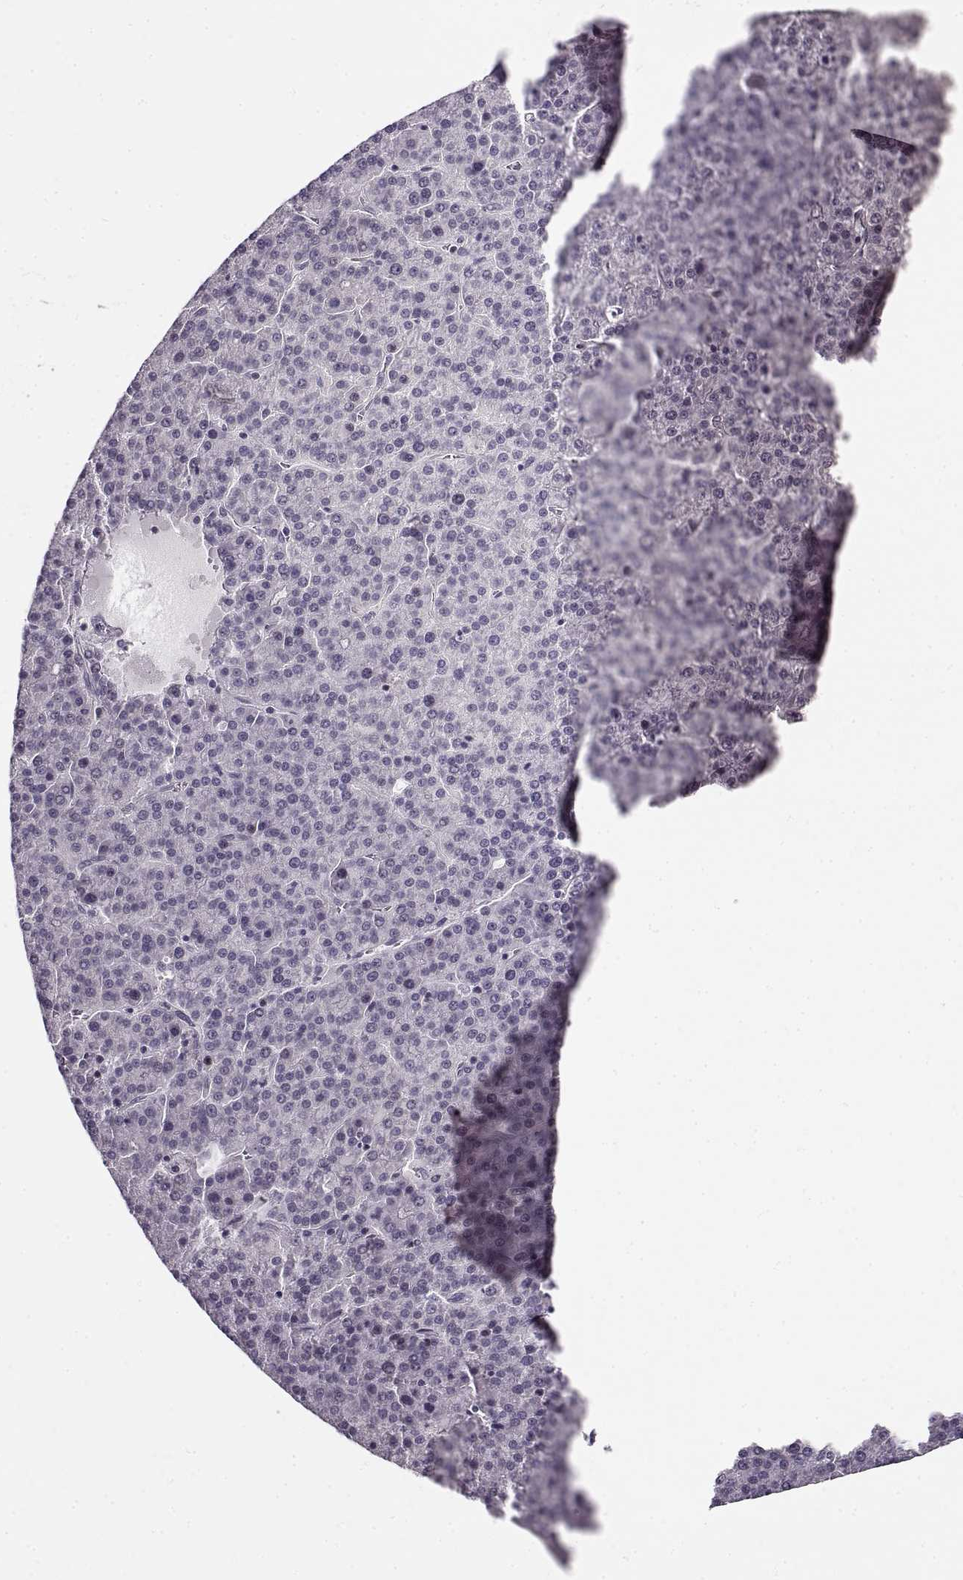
{"staining": {"intensity": "negative", "quantity": "none", "location": "none"}, "tissue": "liver cancer", "cell_type": "Tumor cells", "image_type": "cancer", "snomed": [{"axis": "morphology", "description": "Carcinoma, Hepatocellular, NOS"}, {"axis": "topography", "description": "Liver"}], "caption": "The immunohistochemistry image has no significant expression in tumor cells of liver cancer tissue.", "gene": "RP1L1", "patient": {"sex": "female", "age": 58}}